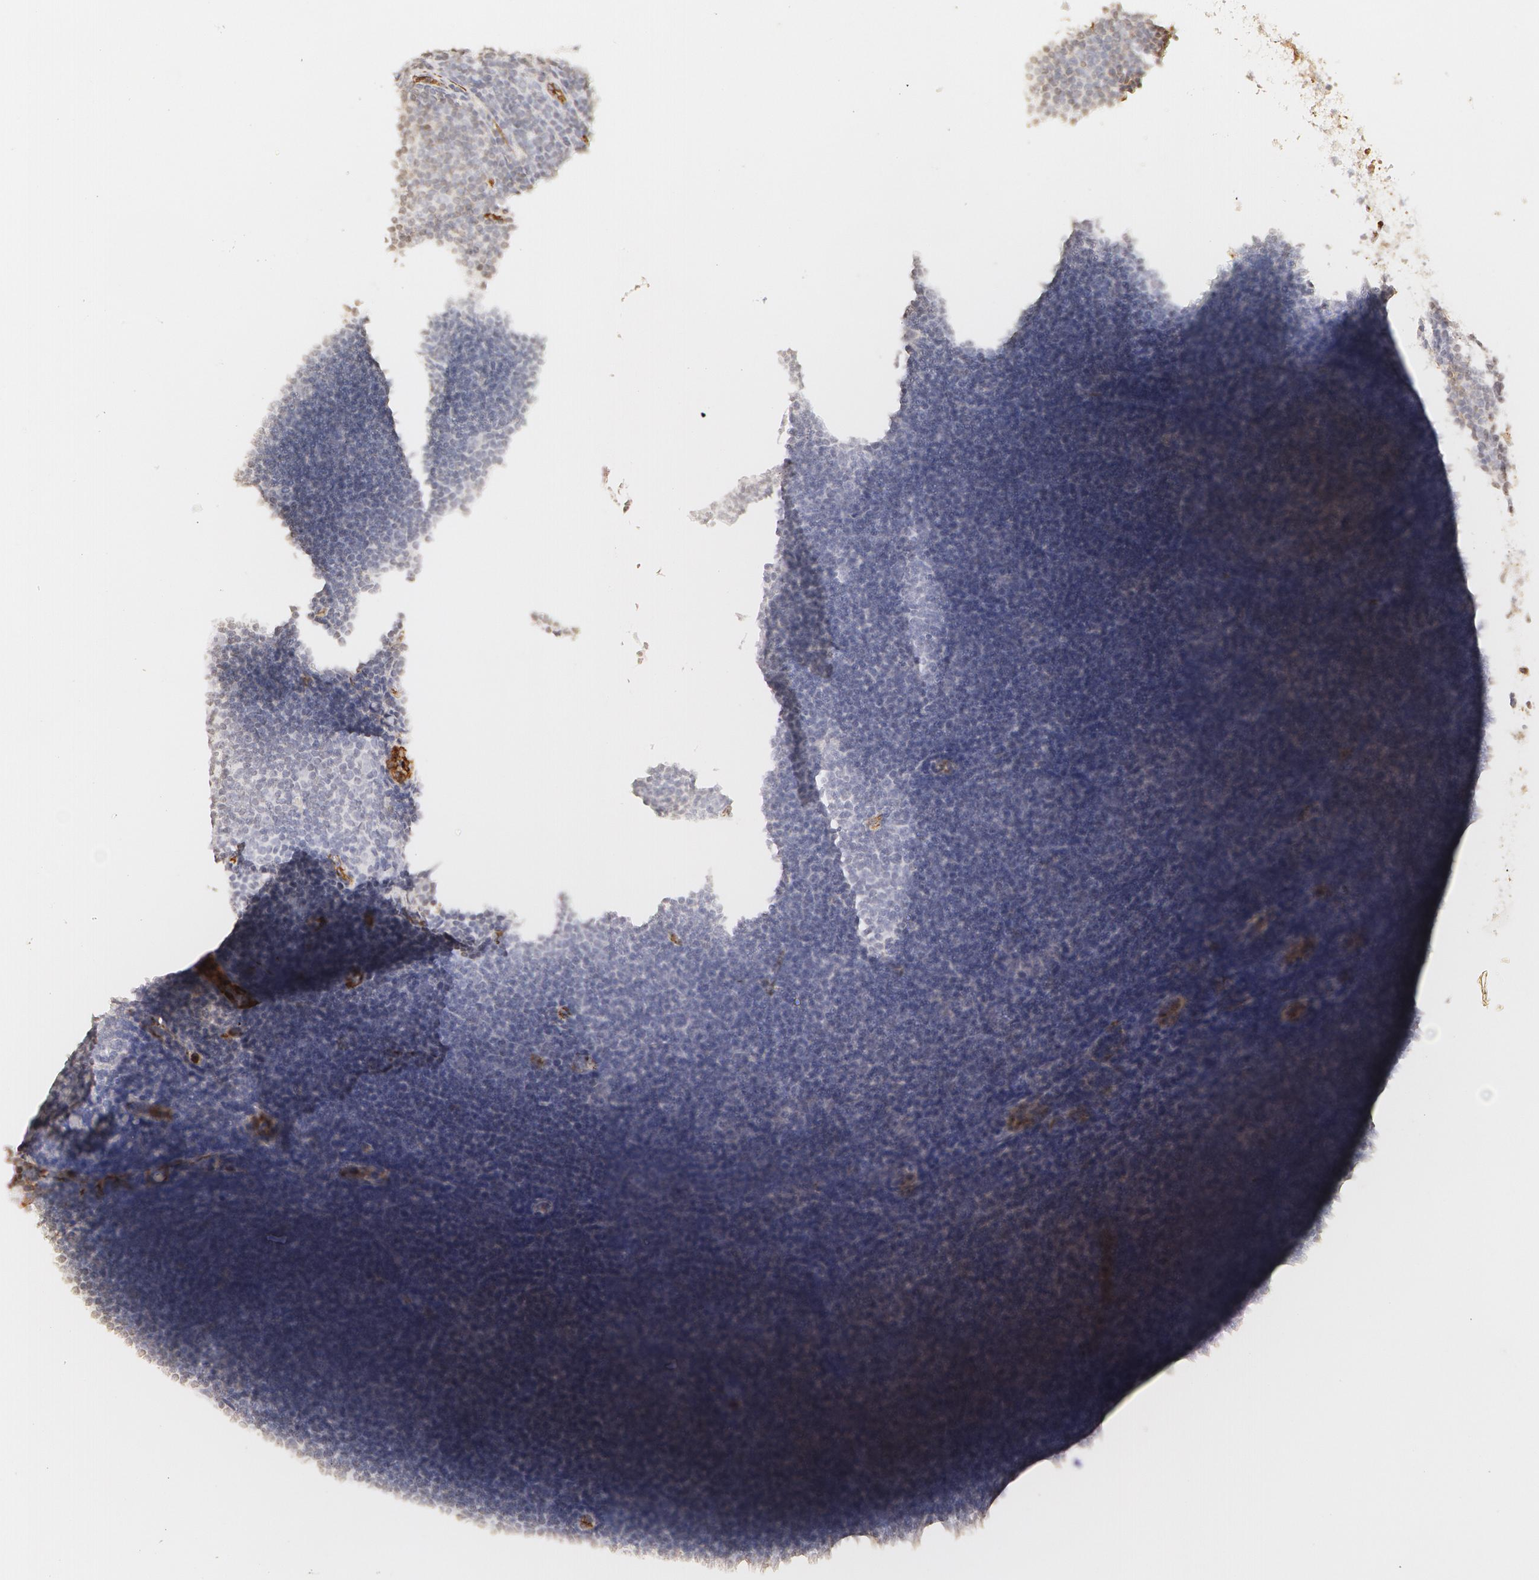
{"staining": {"intensity": "negative", "quantity": "none", "location": "none"}, "tissue": "lymphoma", "cell_type": "Tumor cells", "image_type": "cancer", "snomed": [{"axis": "morphology", "description": "Malignant lymphoma, non-Hodgkin's type, Low grade"}, {"axis": "topography", "description": "Lymph node"}], "caption": "The IHC micrograph has no significant positivity in tumor cells of lymphoma tissue.", "gene": "VWF", "patient": {"sex": "male", "age": 49}}